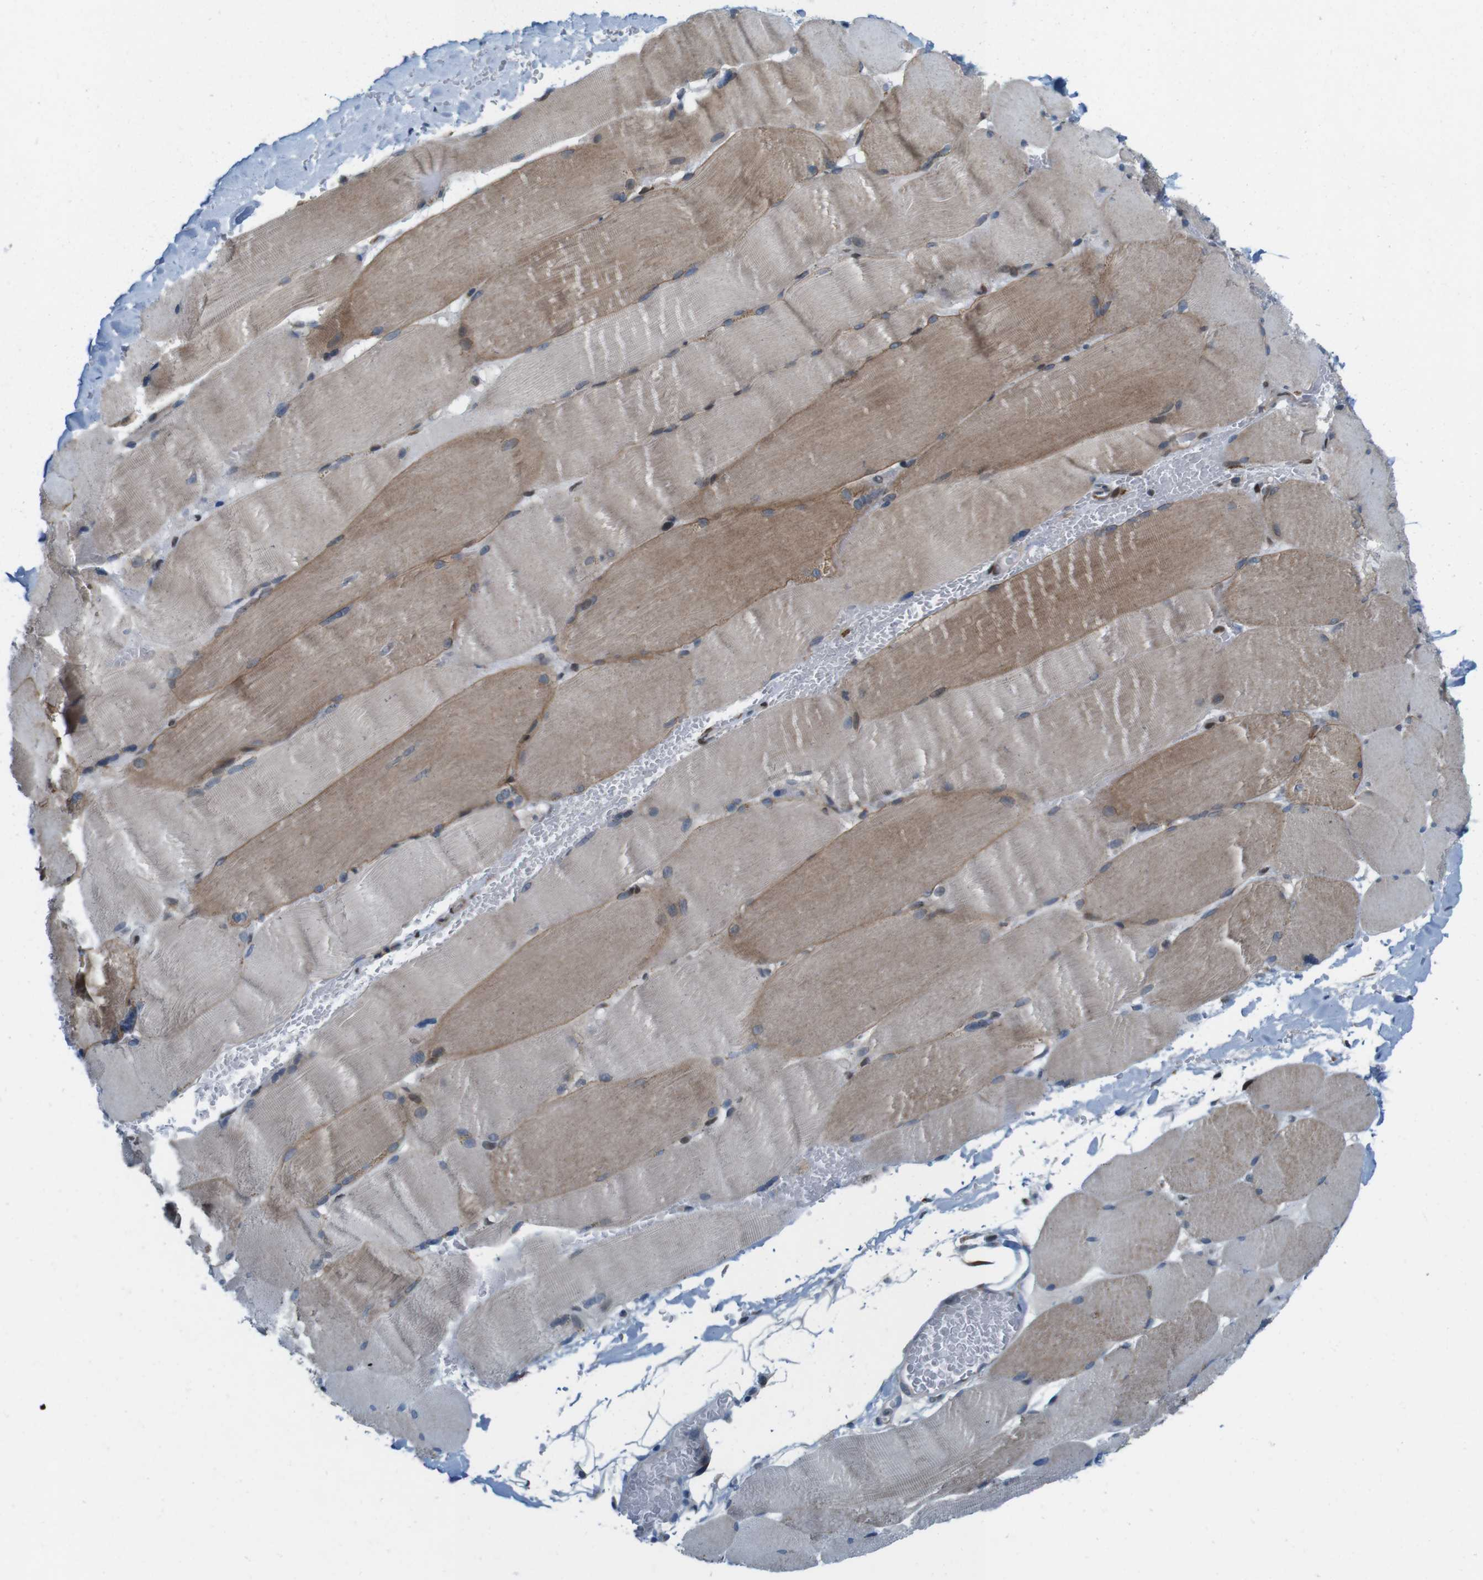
{"staining": {"intensity": "moderate", "quantity": "25%-75%", "location": "cytoplasmic/membranous"}, "tissue": "skeletal muscle", "cell_type": "Myocytes", "image_type": "normal", "snomed": [{"axis": "morphology", "description": "Normal tissue, NOS"}, {"axis": "topography", "description": "Skin"}, {"axis": "topography", "description": "Skeletal muscle"}], "caption": "DAB (3,3'-diaminobenzidine) immunohistochemical staining of benign human skeletal muscle reveals moderate cytoplasmic/membranous protein staining in about 25%-75% of myocytes. (brown staining indicates protein expression, while blue staining denotes nuclei).", "gene": "SKI", "patient": {"sex": "male", "age": 83}}